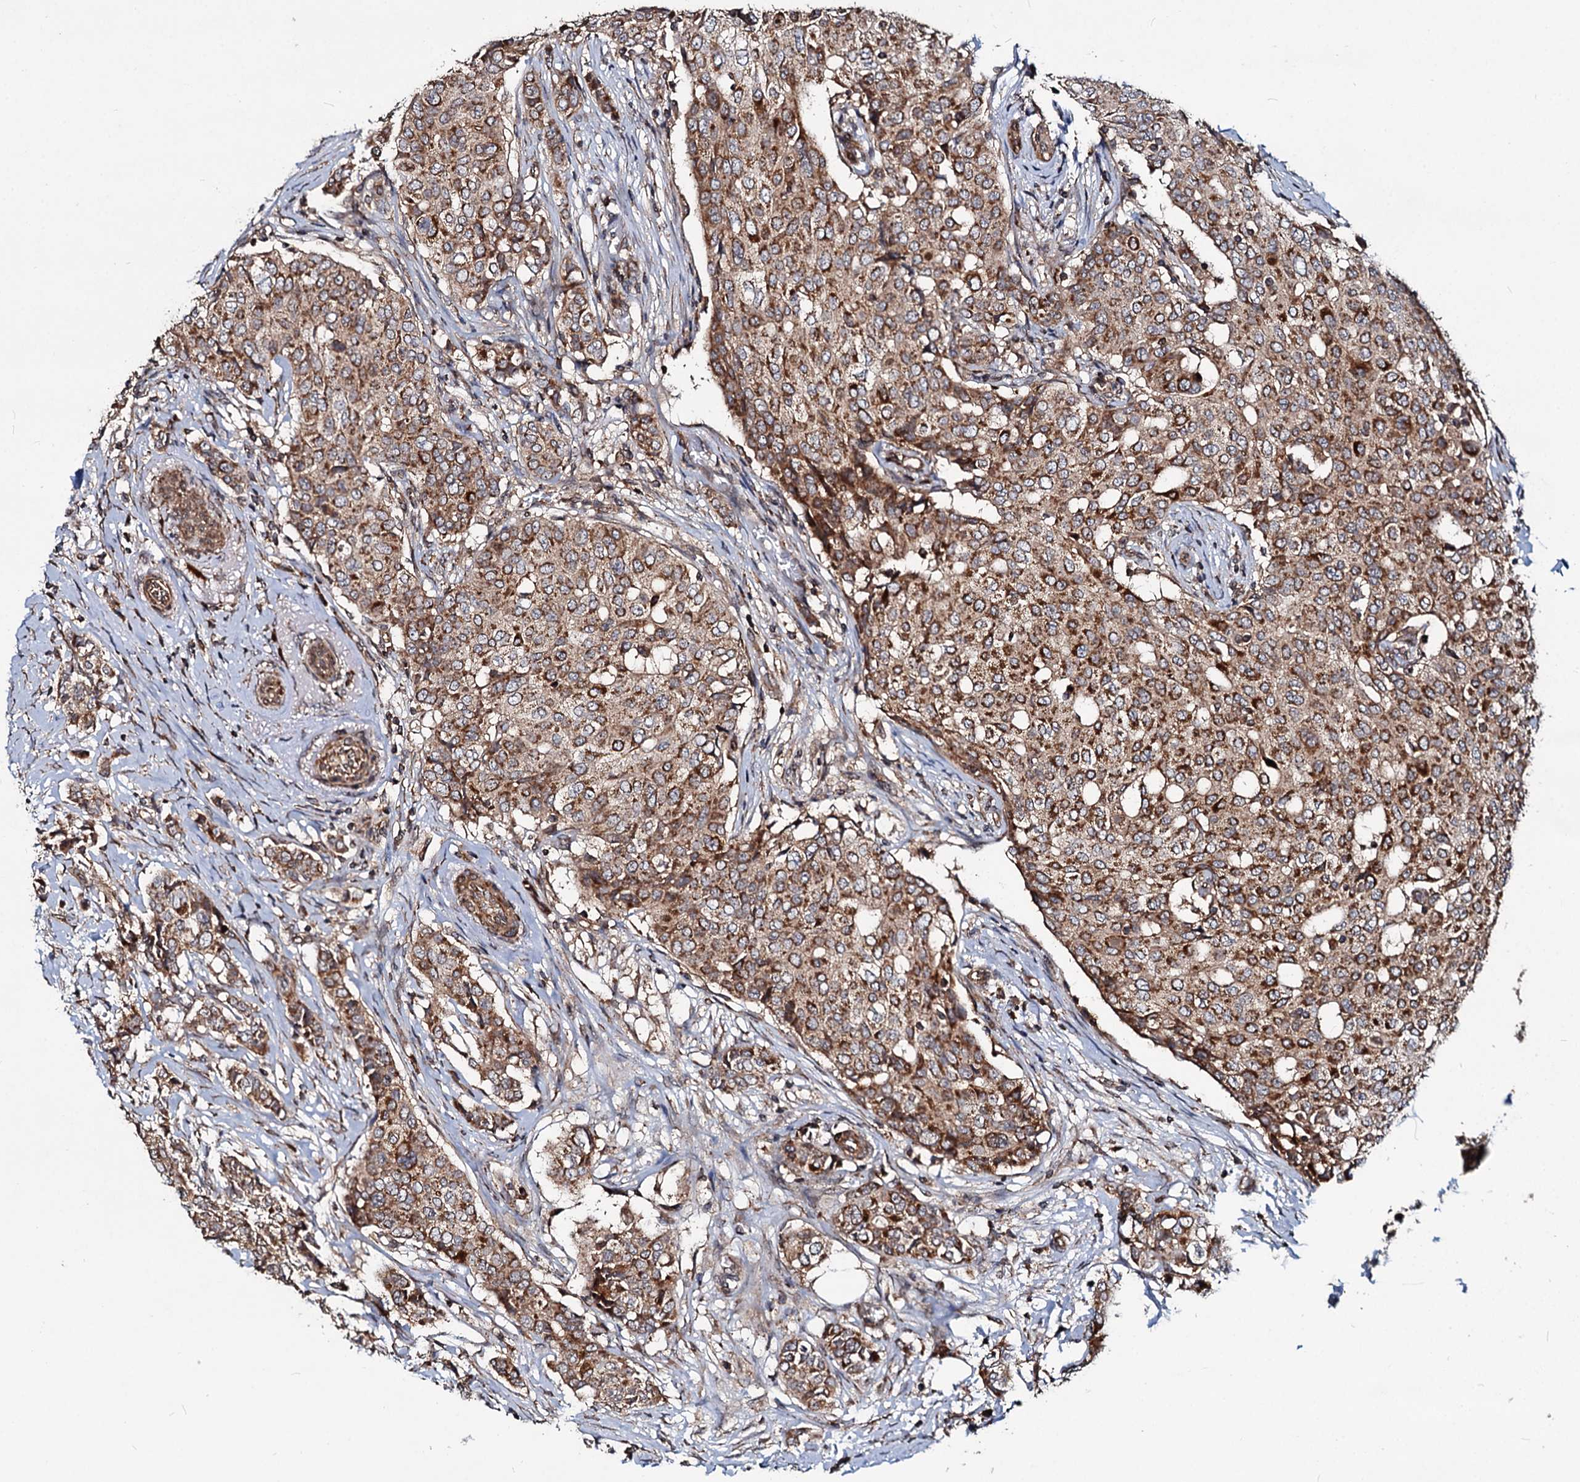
{"staining": {"intensity": "moderate", "quantity": ">75%", "location": "cytoplasmic/membranous"}, "tissue": "breast cancer", "cell_type": "Tumor cells", "image_type": "cancer", "snomed": [{"axis": "morphology", "description": "Lobular carcinoma"}, {"axis": "topography", "description": "Breast"}], "caption": "Breast lobular carcinoma stained for a protein reveals moderate cytoplasmic/membranous positivity in tumor cells. (IHC, brightfield microscopy, high magnification).", "gene": "CEP76", "patient": {"sex": "female", "age": 51}}